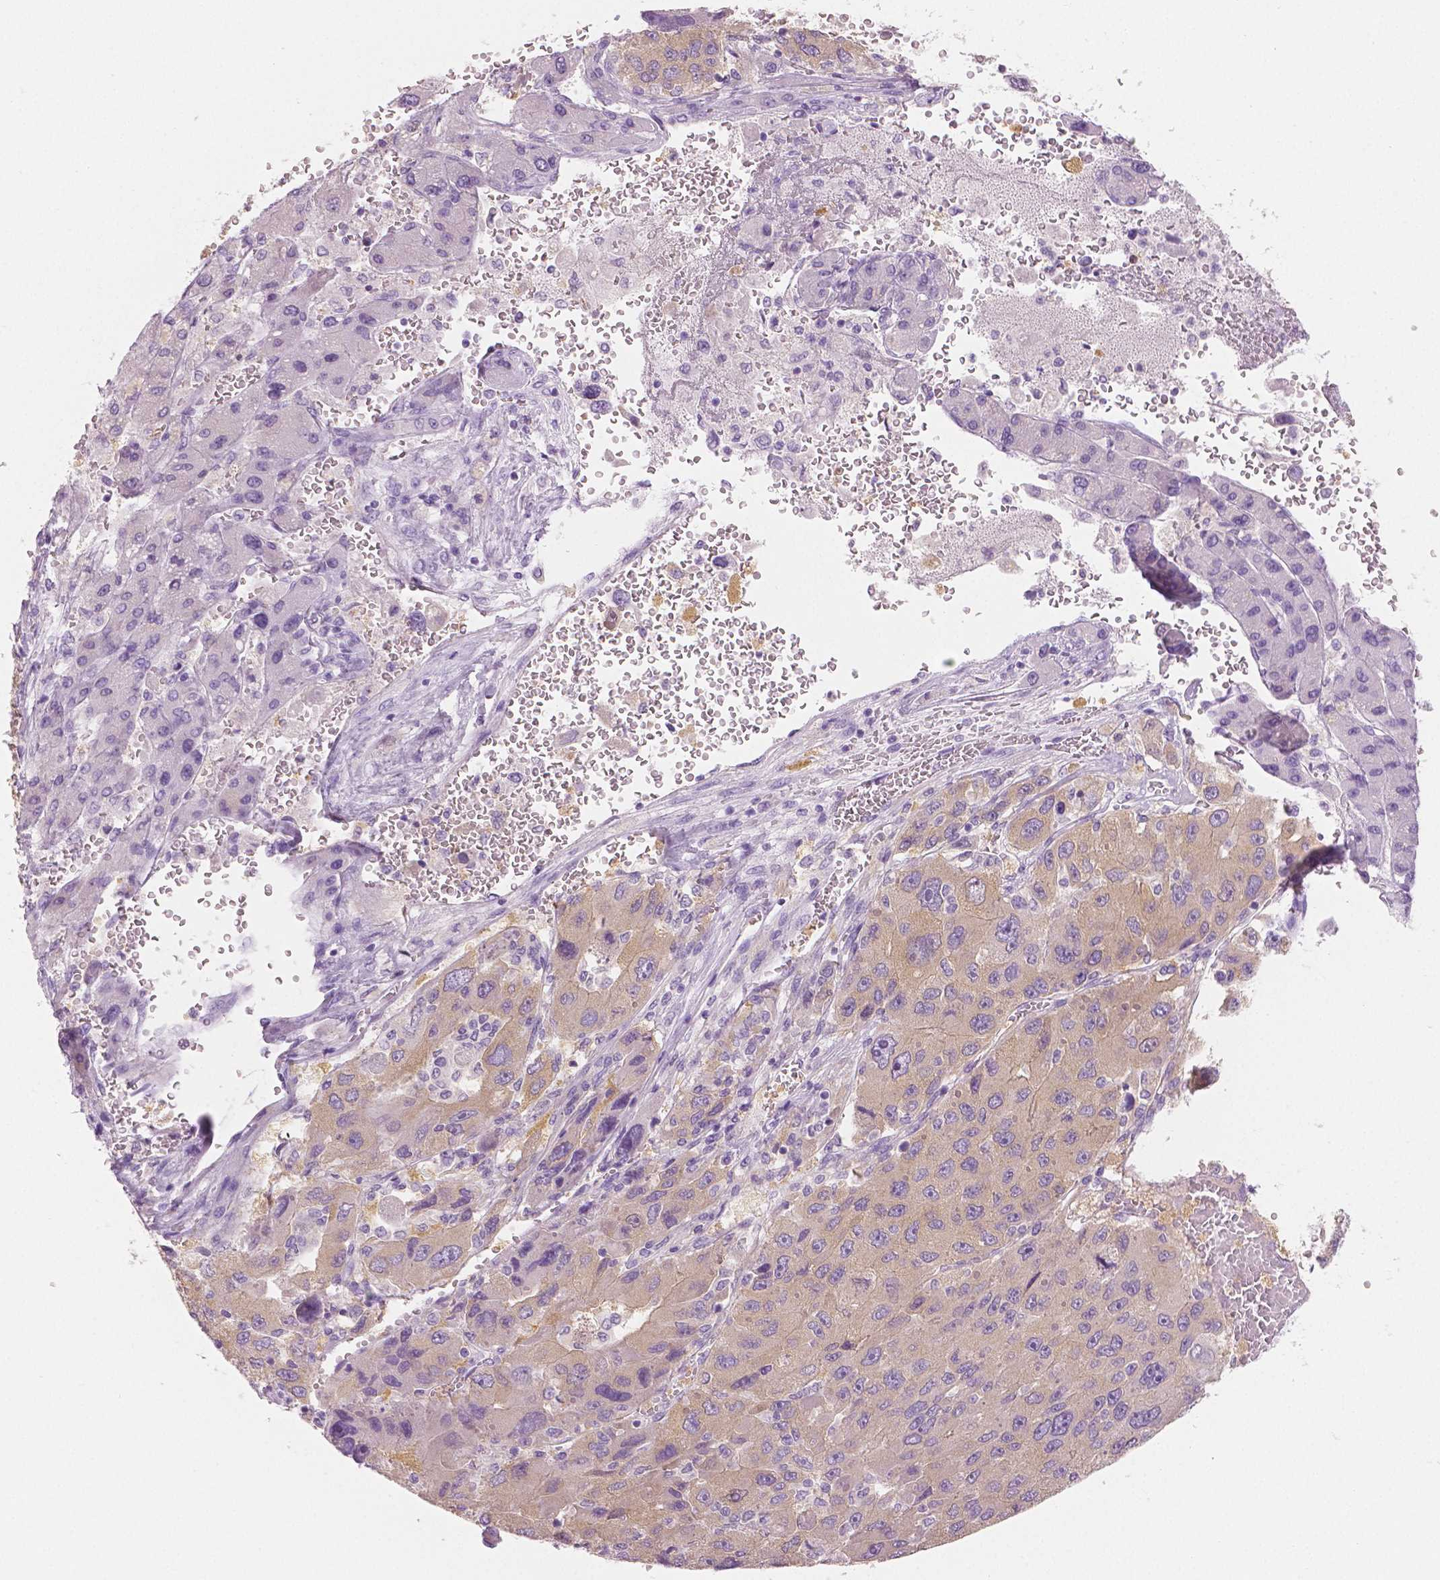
{"staining": {"intensity": "weak", "quantity": "<25%", "location": "cytoplasmic/membranous"}, "tissue": "liver cancer", "cell_type": "Tumor cells", "image_type": "cancer", "snomed": [{"axis": "morphology", "description": "Carcinoma, Hepatocellular, NOS"}, {"axis": "topography", "description": "Liver"}], "caption": "Liver cancer (hepatocellular carcinoma) was stained to show a protein in brown. There is no significant expression in tumor cells.", "gene": "PLIN4", "patient": {"sex": "female", "age": 41}}